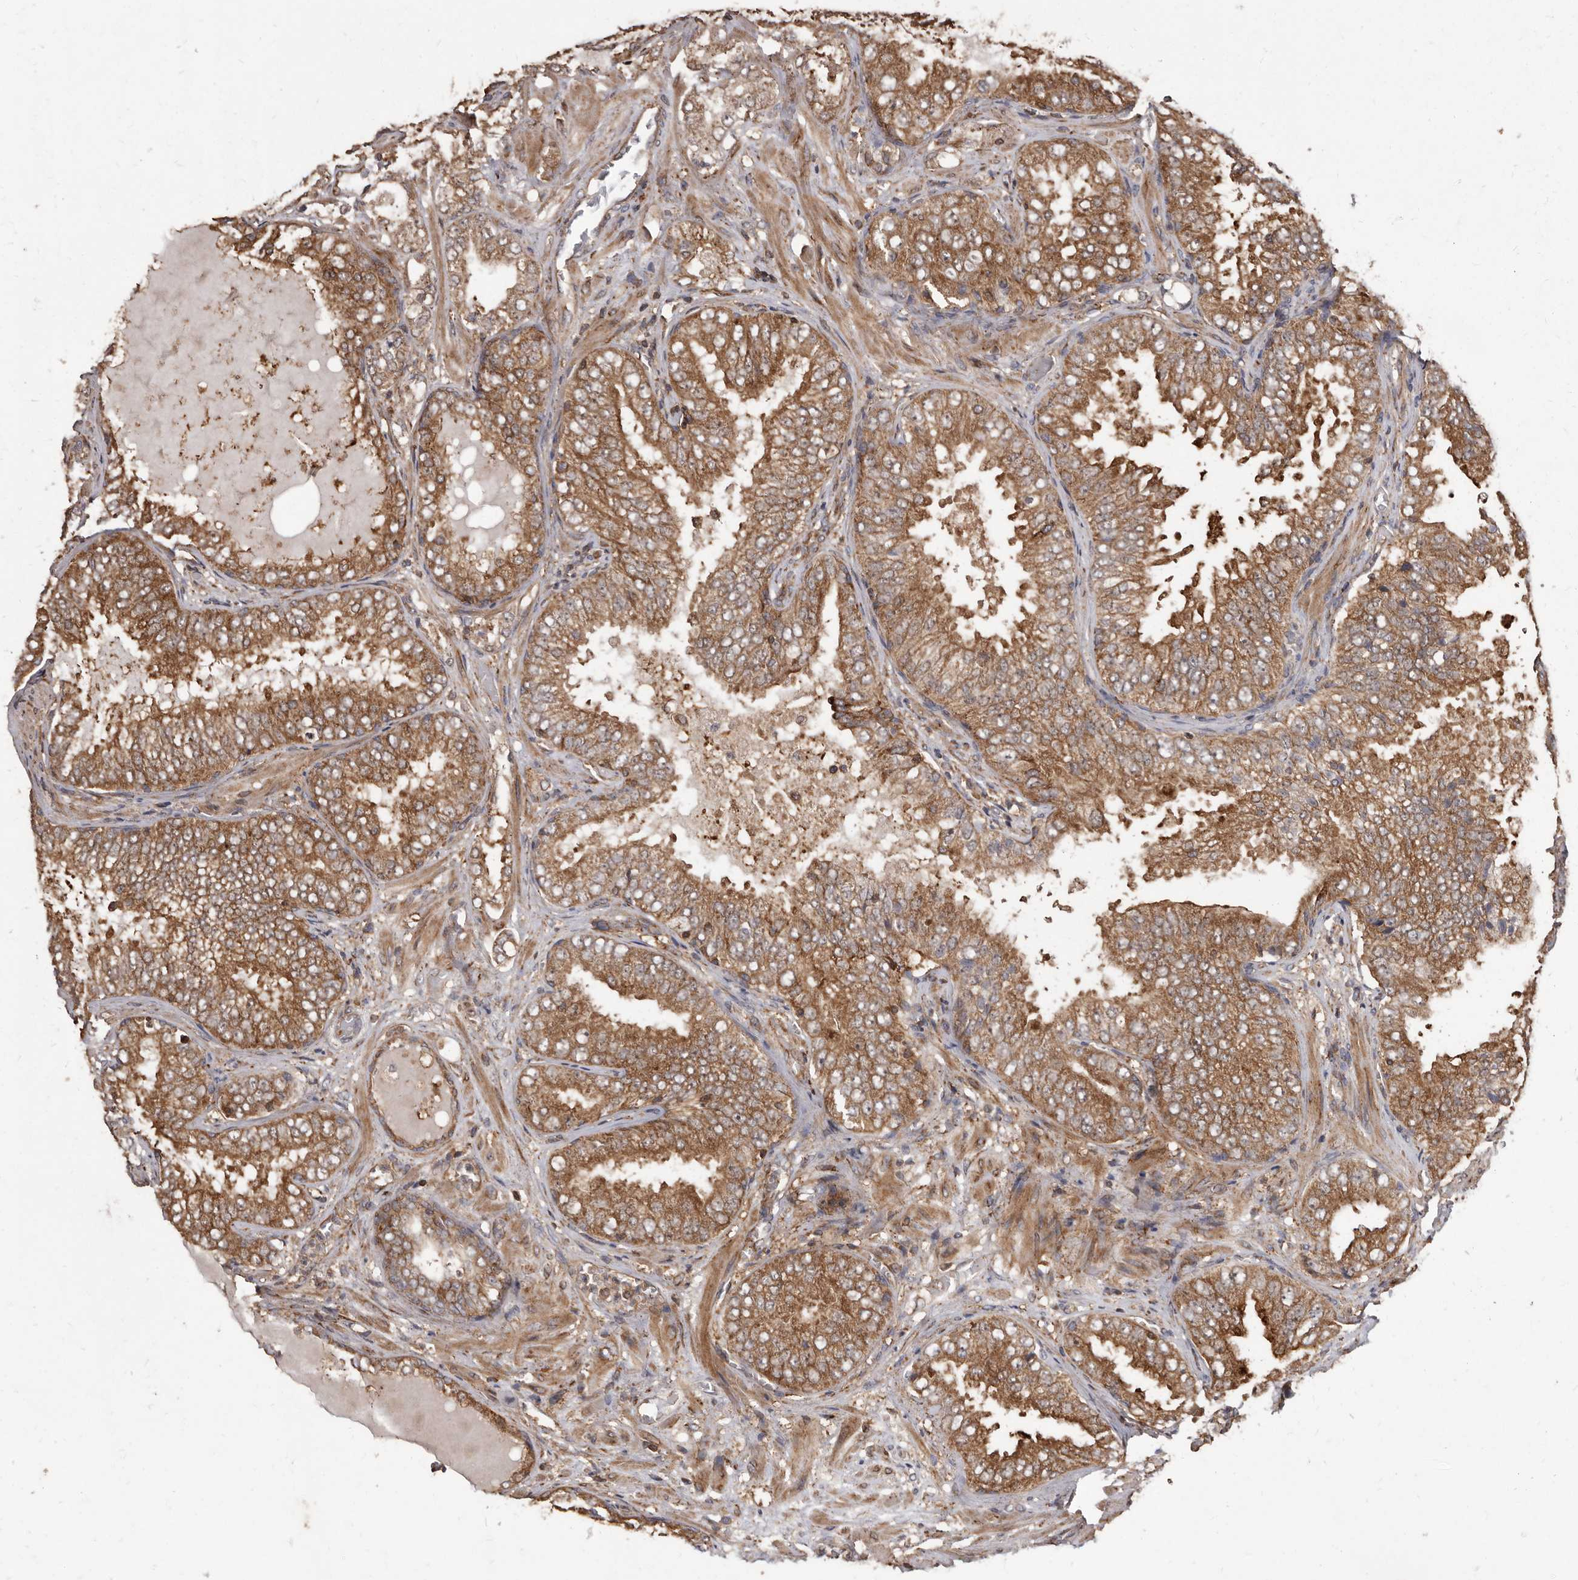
{"staining": {"intensity": "moderate", "quantity": ">75%", "location": "cytoplasmic/membranous"}, "tissue": "prostate cancer", "cell_type": "Tumor cells", "image_type": "cancer", "snomed": [{"axis": "morphology", "description": "Adenocarcinoma, High grade"}, {"axis": "topography", "description": "Prostate"}], "caption": "Human prostate cancer stained with a brown dye shows moderate cytoplasmic/membranous positive expression in about >75% of tumor cells.", "gene": "FLAD1", "patient": {"sex": "male", "age": 58}}